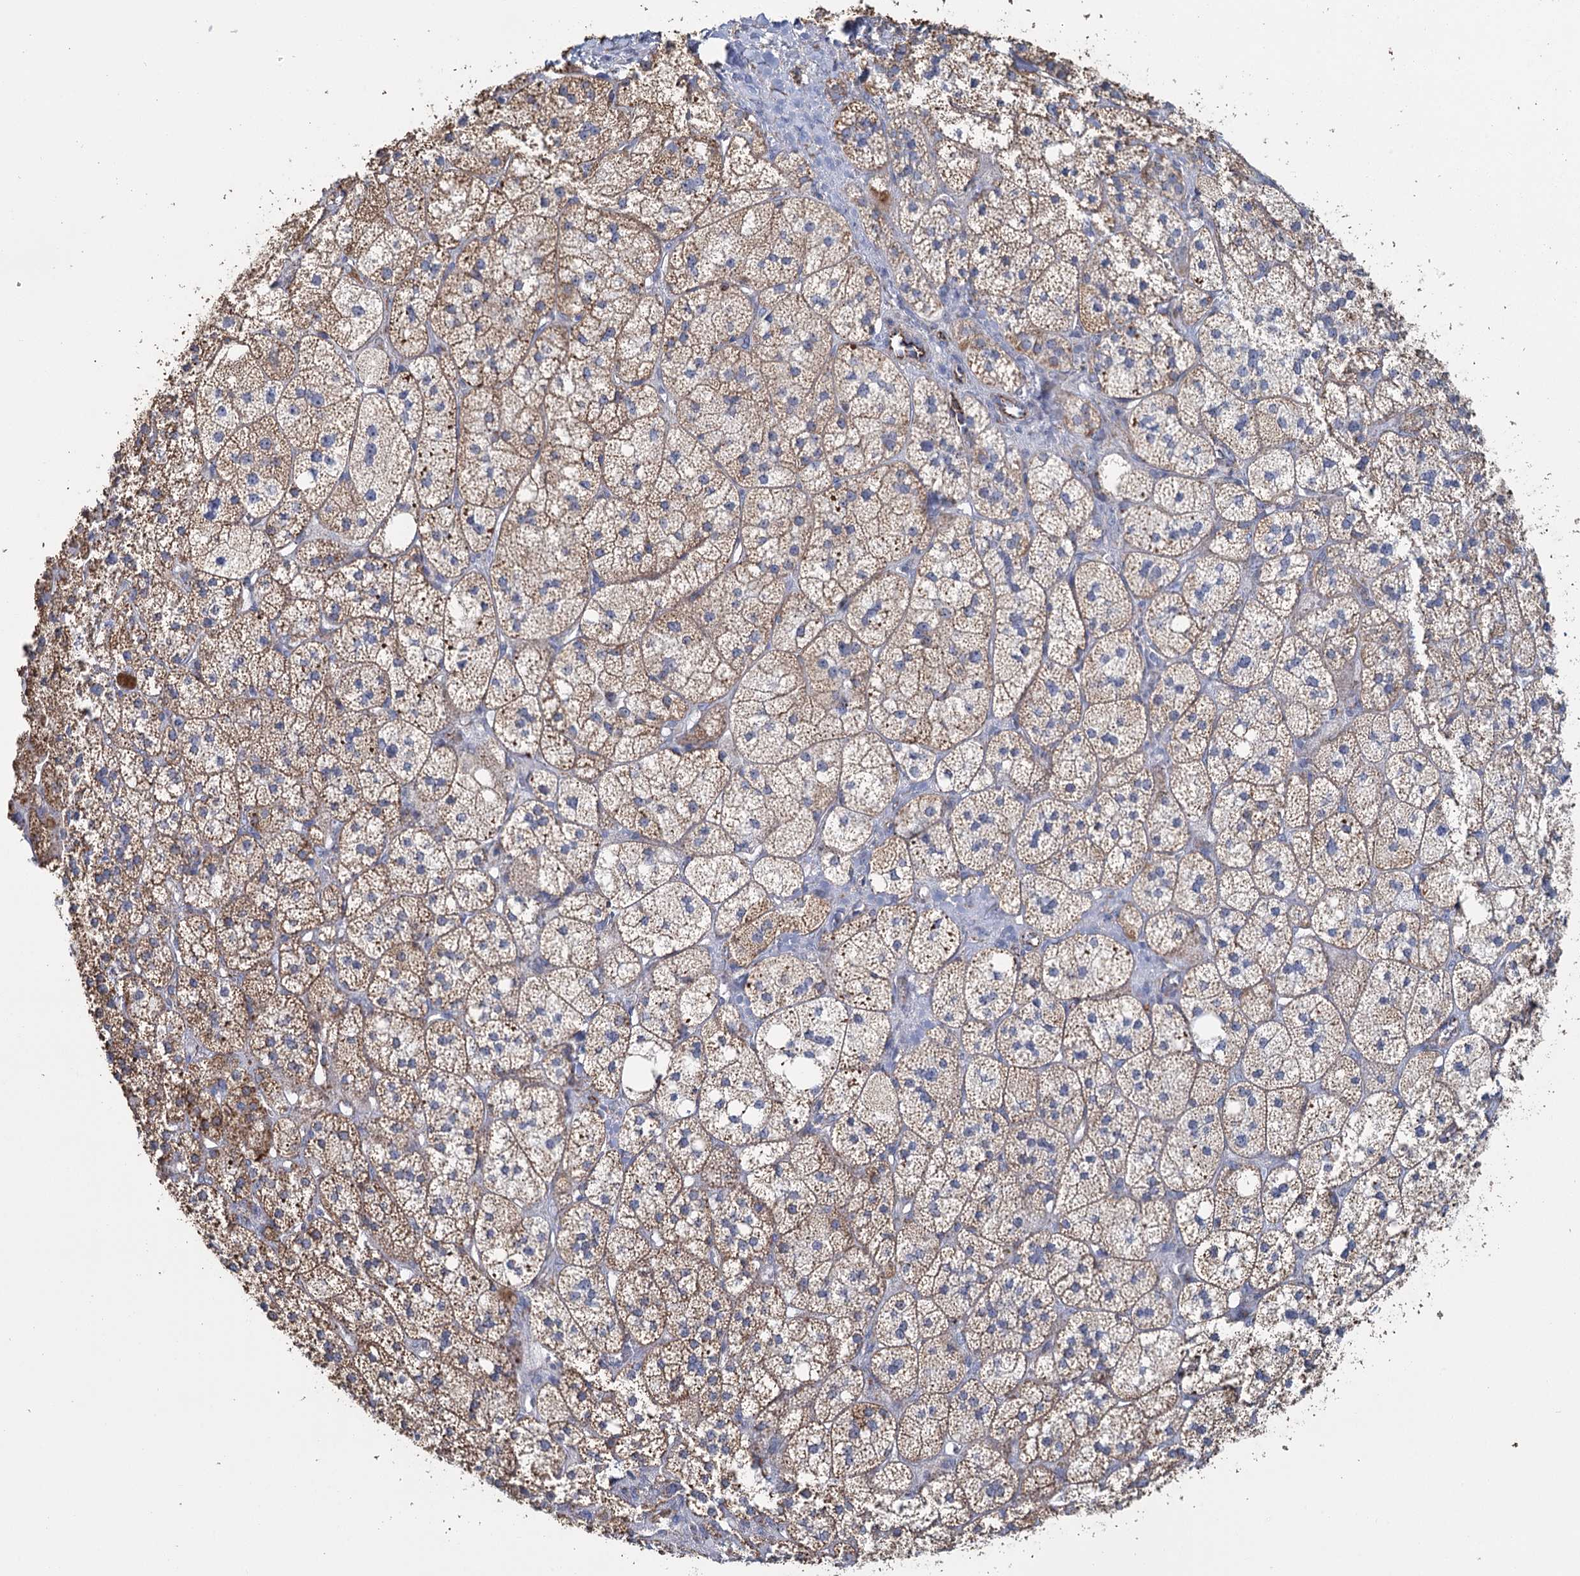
{"staining": {"intensity": "moderate", "quantity": "25%-75%", "location": "cytoplasmic/membranous"}, "tissue": "adrenal gland", "cell_type": "Glandular cells", "image_type": "normal", "snomed": [{"axis": "morphology", "description": "Normal tissue, NOS"}, {"axis": "topography", "description": "Adrenal gland"}], "caption": "Immunohistochemistry (IHC) photomicrograph of unremarkable adrenal gland: human adrenal gland stained using immunohistochemistry (IHC) exhibits medium levels of moderate protein expression localized specifically in the cytoplasmic/membranous of glandular cells, appearing as a cytoplasmic/membranous brown color.", "gene": "MRPL44", "patient": {"sex": "male", "age": 61}}